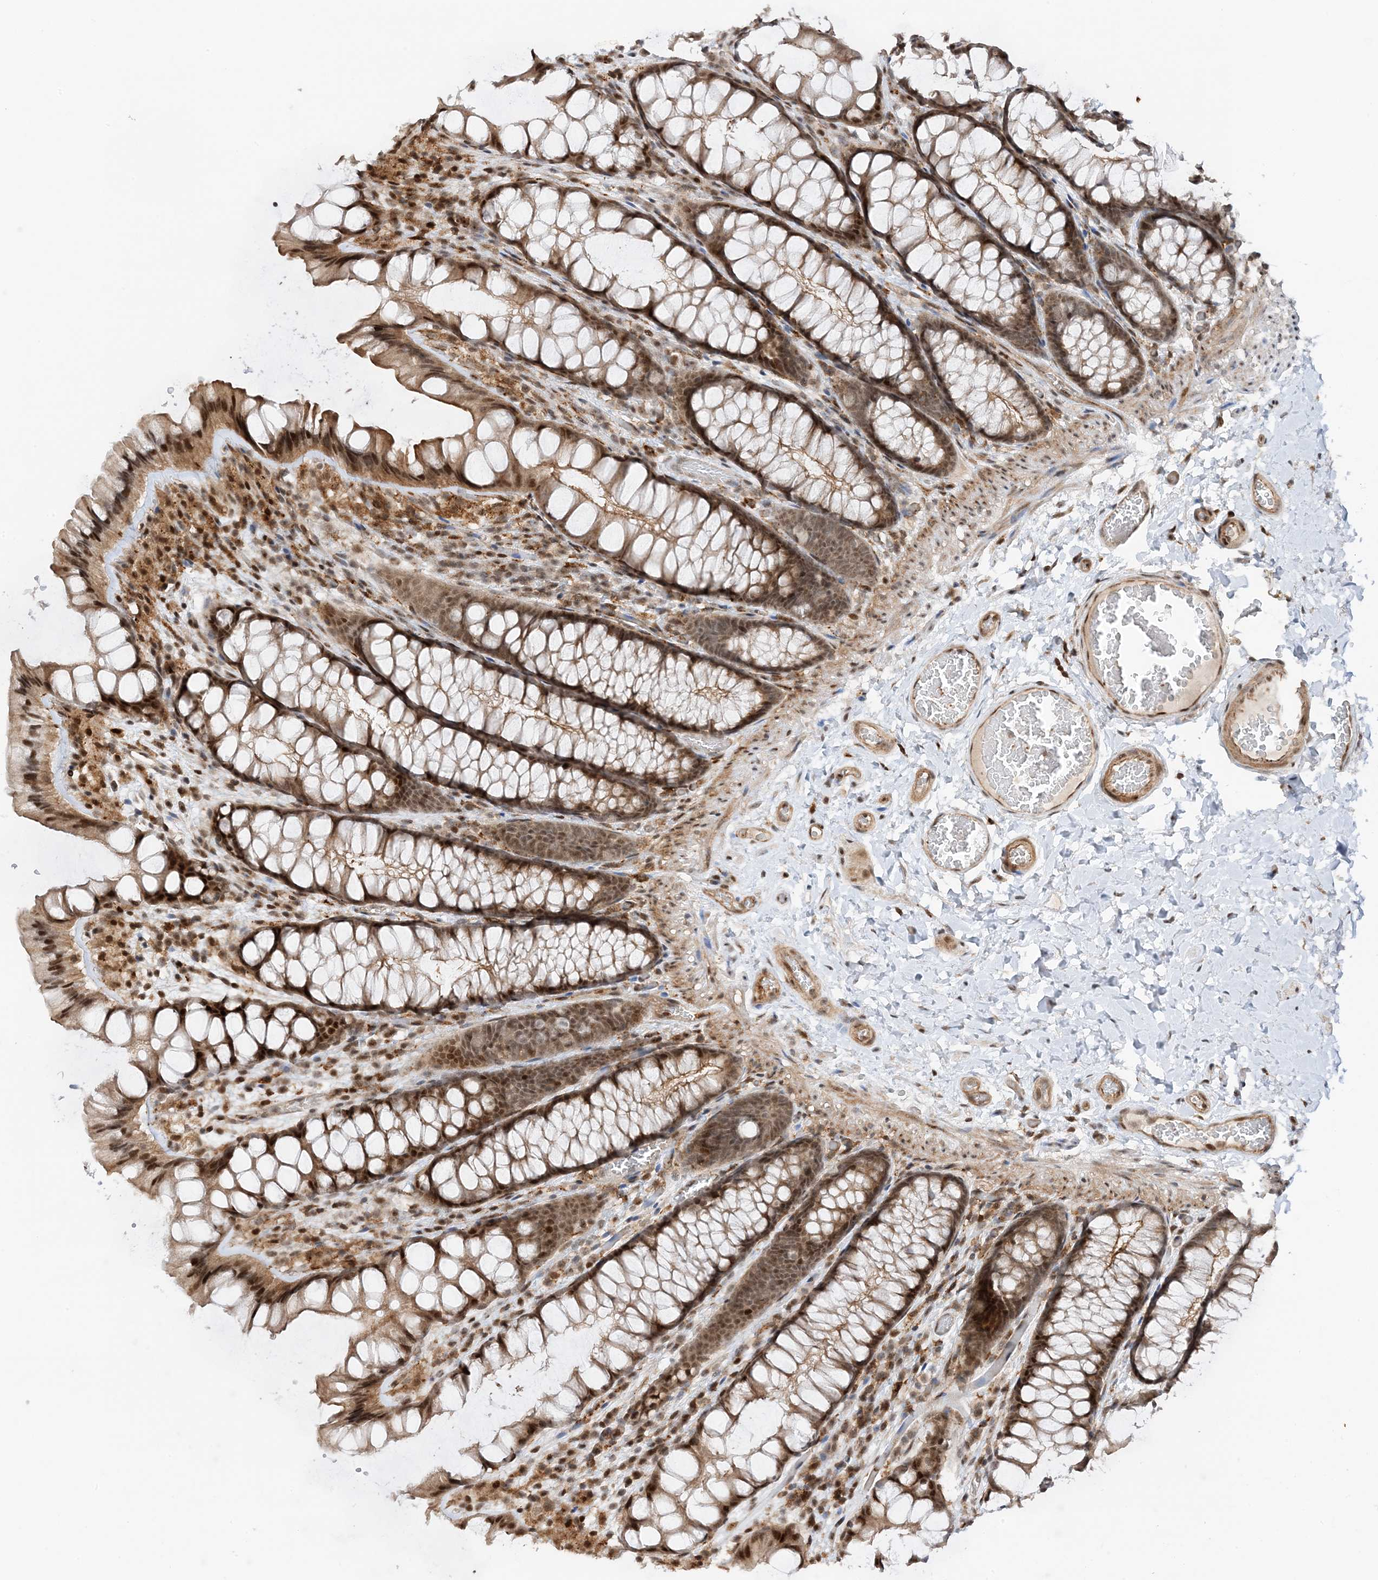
{"staining": {"intensity": "moderate", "quantity": ">75%", "location": "cytoplasmic/membranous,nuclear"}, "tissue": "colon", "cell_type": "Endothelial cells", "image_type": "normal", "snomed": [{"axis": "morphology", "description": "Normal tissue, NOS"}, {"axis": "topography", "description": "Colon"}], "caption": "Immunohistochemistry (IHC) (DAB (3,3'-diaminobenzidine)) staining of normal colon displays moderate cytoplasmic/membranous,nuclear protein positivity in approximately >75% of endothelial cells. Ihc stains the protein of interest in brown and the nuclei are stained blue.", "gene": "TATDN3", "patient": {"sex": "male", "age": 47}}